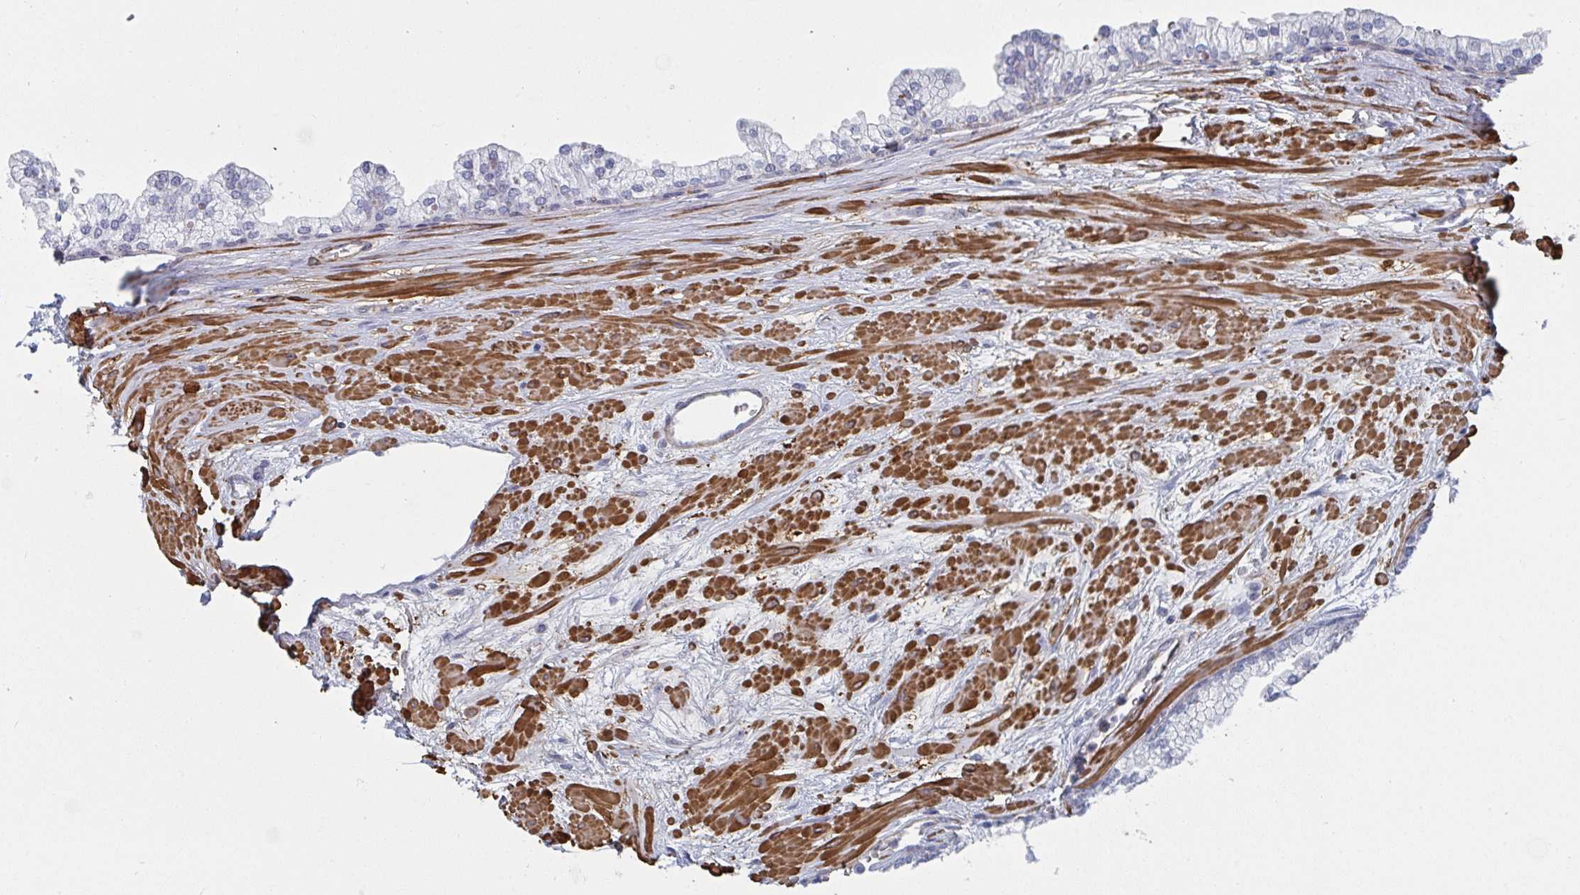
{"staining": {"intensity": "negative", "quantity": "none", "location": "none"}, "tissue": "prostate", "cell_type": "Glandular cells", "image_type": "normal", "snomed": [{"axis": "morphology", "description": "Normal tissue, NOS"}, {"axis": "topography", "description": "Prostate"}, {"axis": "topography", "description": "Peripheral nerve tissue"}], "caption": "This is an IHC histopathology image of unremarkable human prostate. There is no staining in glandular cells.", "gene": "NEURL4", "patient": {"sex": "male", "age": 61}}